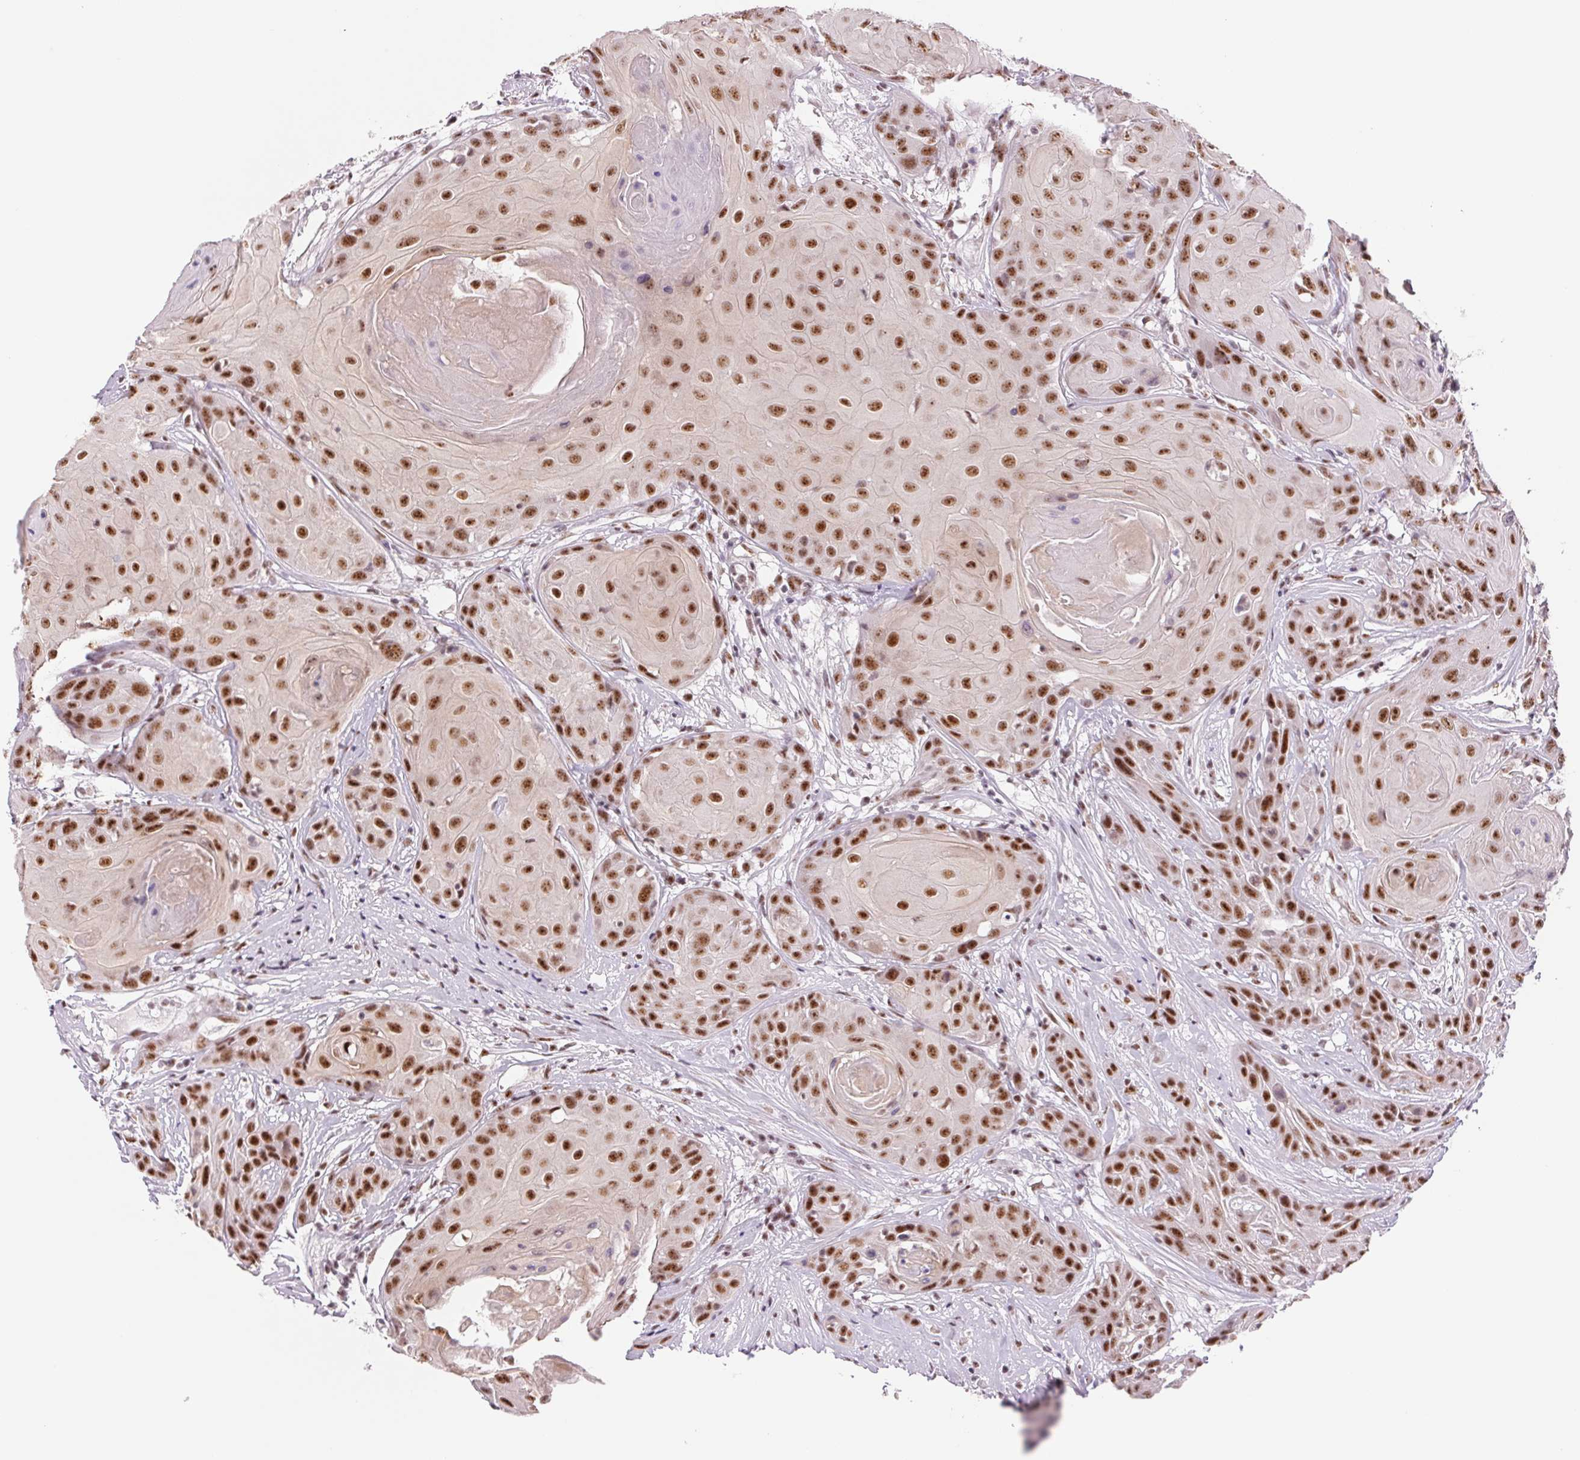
{"staining": {"intensity": "strong", "quantity": ">75%", "location": "nuclear"}, "tissue": "head and neck cancer", "cell_type": "Tumor cells", "image_type": "cancer", "snomed": [{"axis": "morphology", "description": "Squamous cell carcinoma, NOS"}, {"axis": "topography", "description": "Skin"}, {"axis": "topography", "description": "Head-Neck"}], "caption": "Human head and neck cancer (squamous cell carcinoma) stained with a protein marker shows strong staining in tumor cells.", "gene": "ZC3H14", "patient": {"sex": "male", "age": 80}}